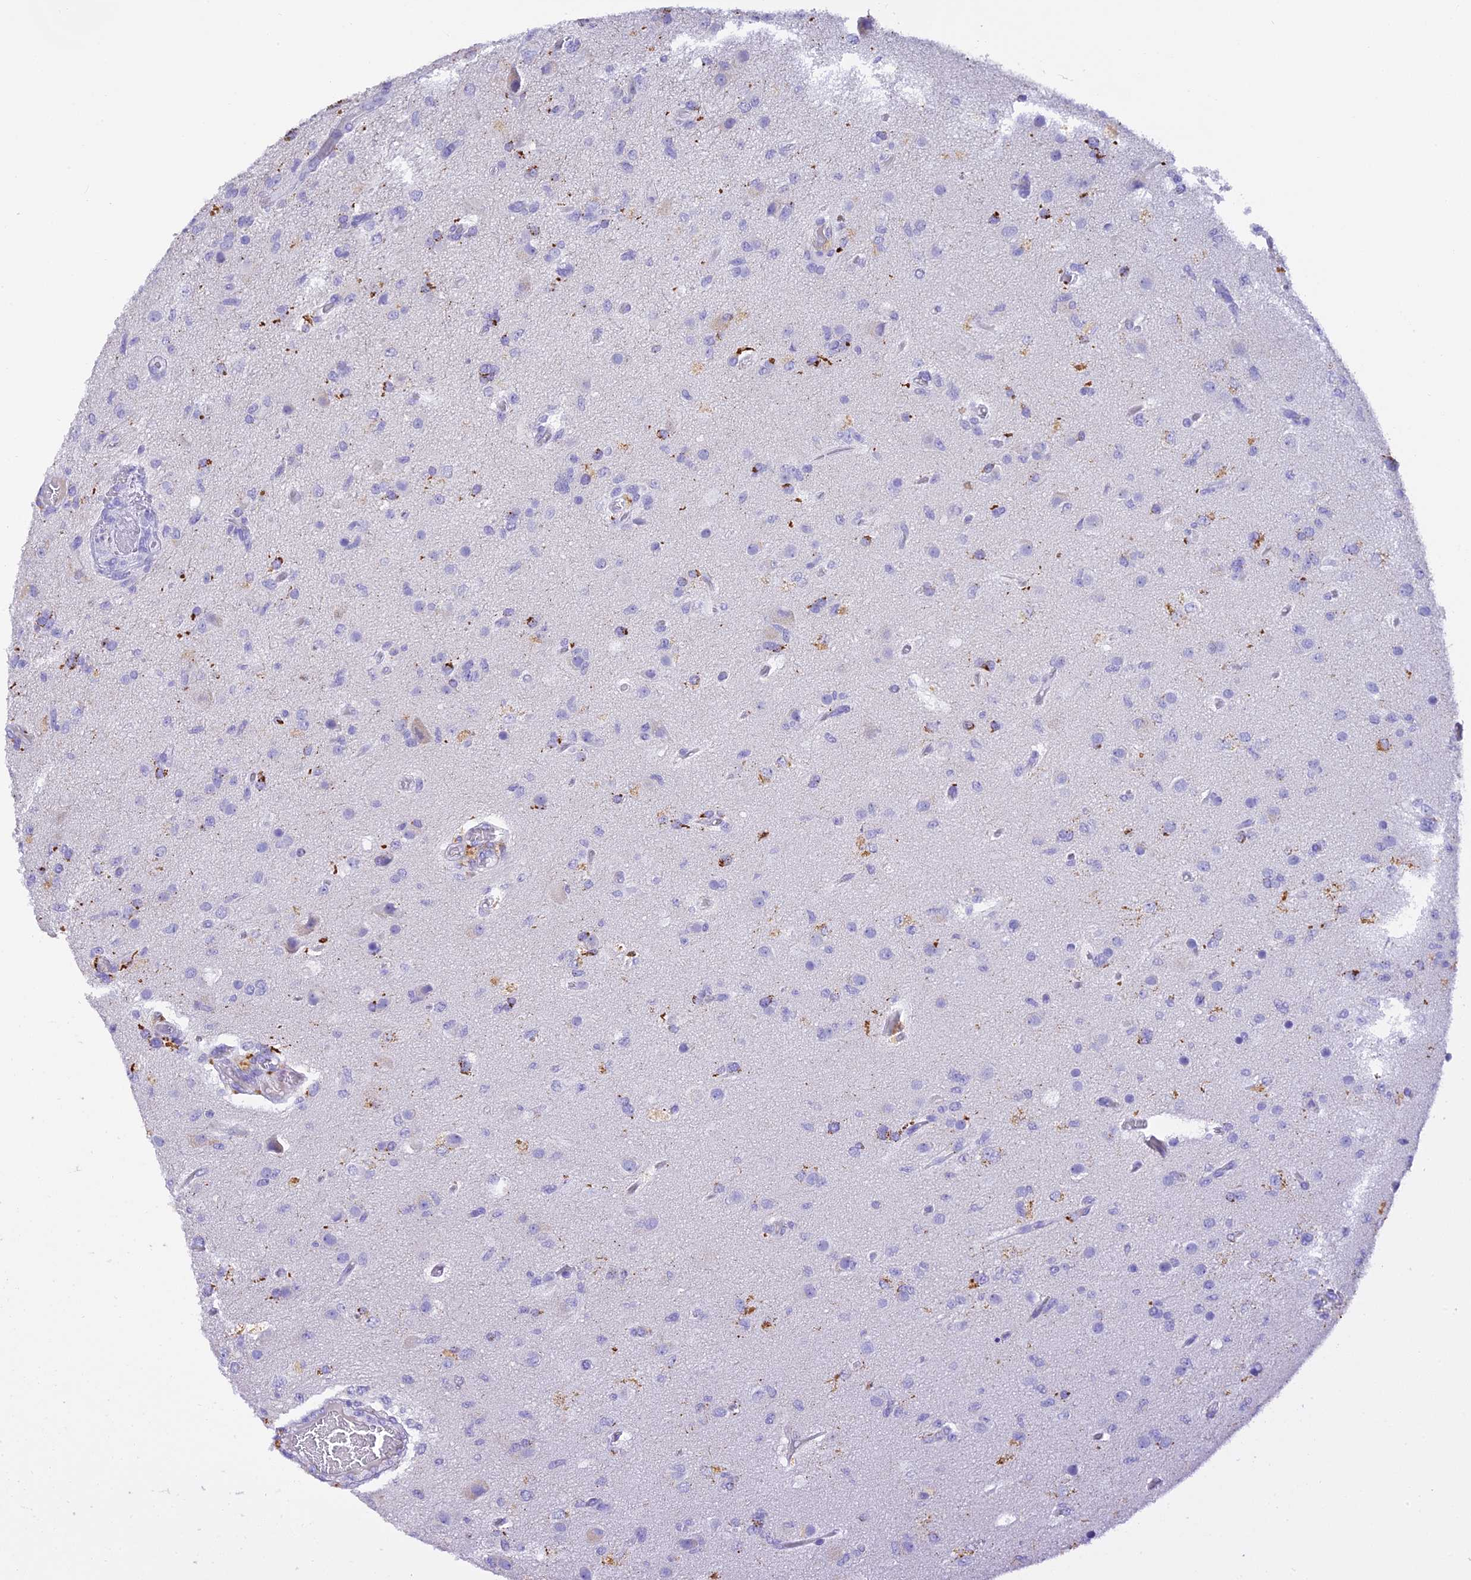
{"staining": {"intensity": "negative", "quantity": "none", "location": "none"}, "tissue": "glioma", "cell_type": "Tumor cells", "image_type": "cancer", "snomed": [{"axis": "morphology", "description": "Glioma, malignant, High grade"}, {"axis": "topography", "description": "Brain"}], "caption": "Immunohistochemistry of human glioma shows no staining in tumor cells.", "gene": "C12orf29", "patient": {"sex": "female", "age": 74}}